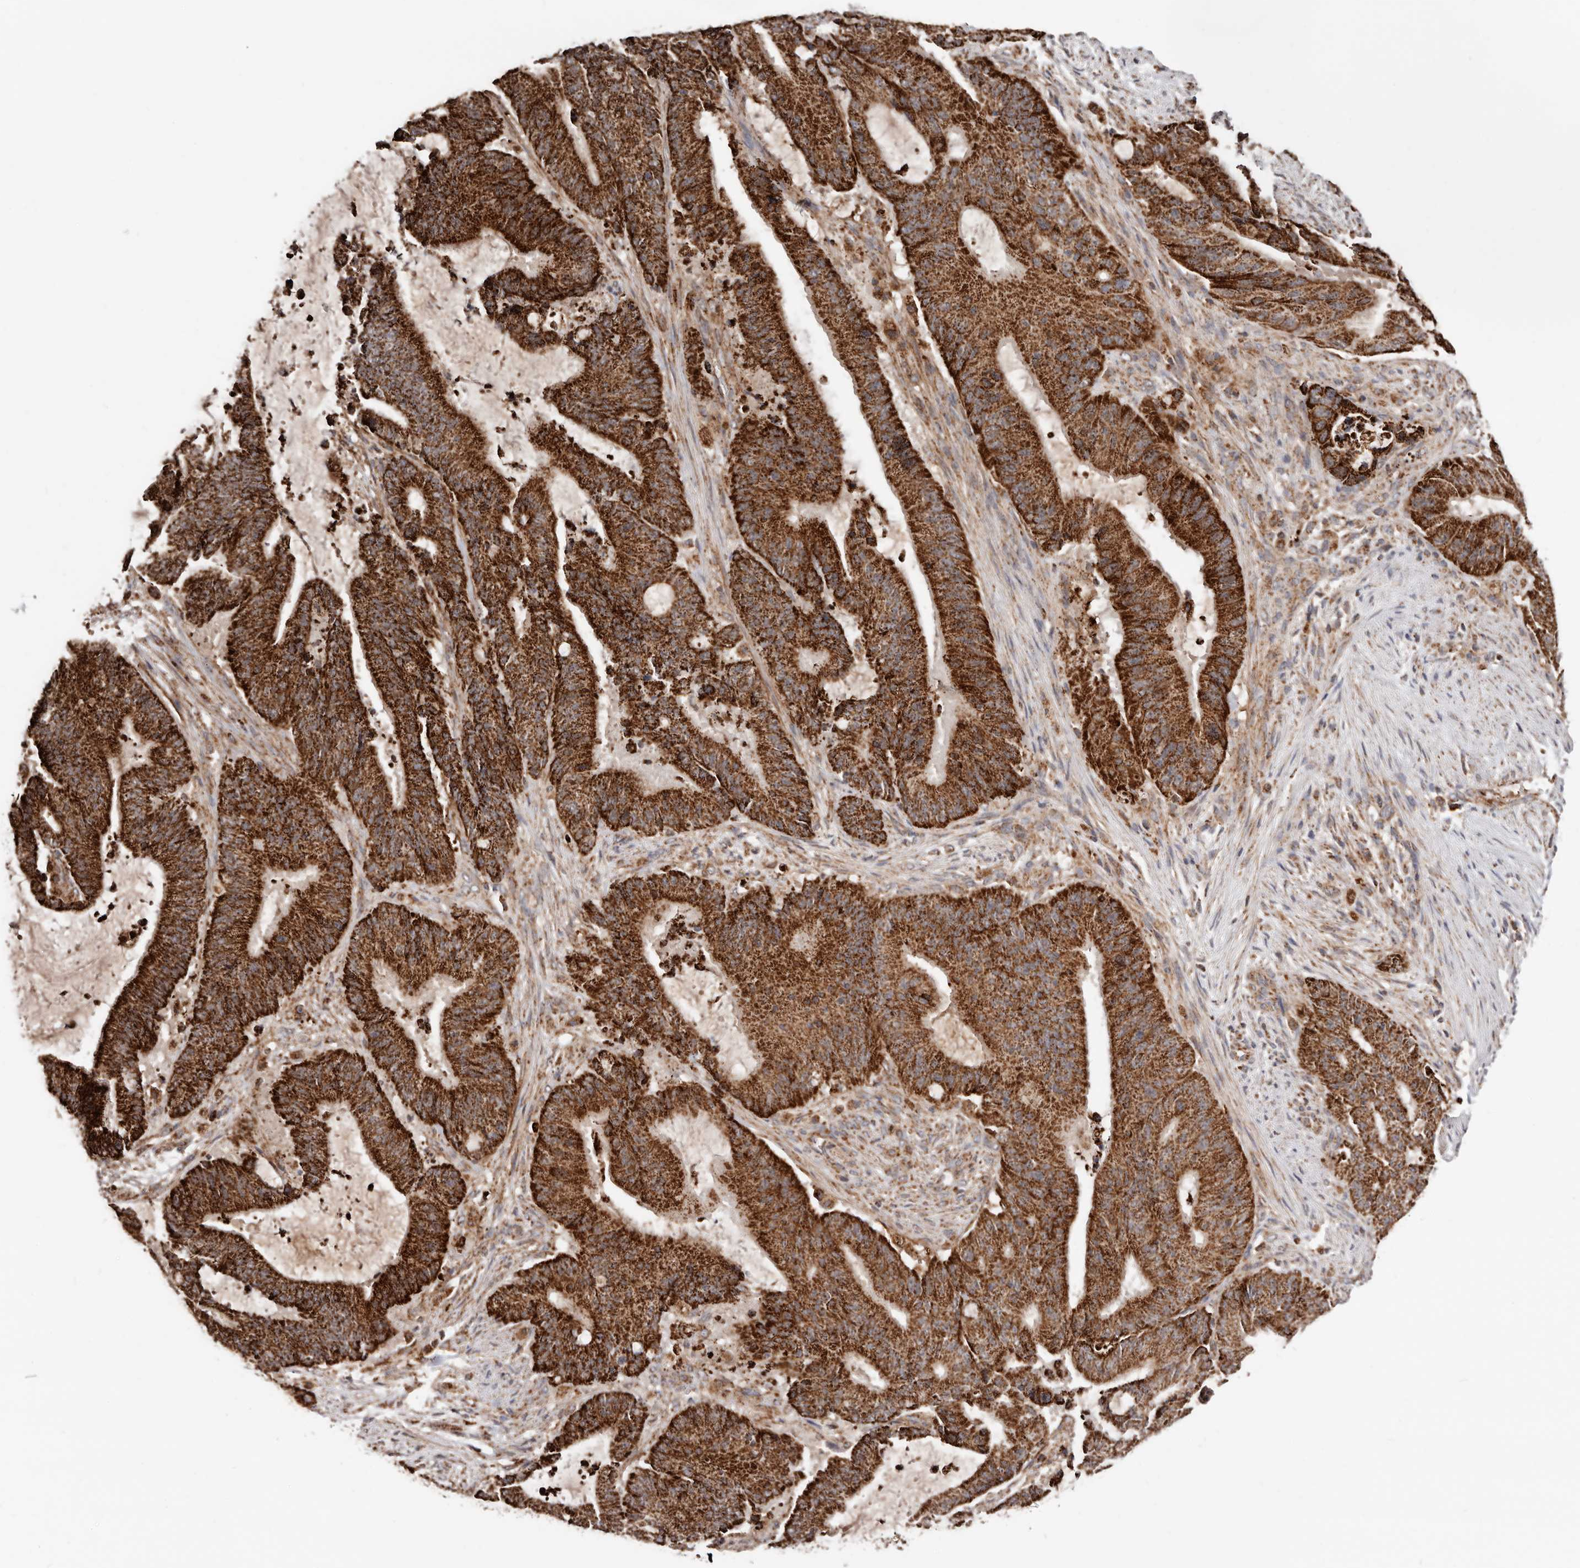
{"staining": {"intensity": "strong", "quantity": ">75%", "location": "cytoplasmic/membranous"}, "tissue": "liver cancer", "cell_type": "Tumor cells", "image_type": "cancer", "snomed": [{"axis": "morphology", "description": "Normal tissue, NOS"}, {"axis": "morphology", "description": "Cholangiocarcinoma"}, {"axis": "topography", "description": "Liver"}, {"axis": "topography", "description": "Peripheral nerve tissue"}], "caption": "Brown immunohistochemical staining in cholangiocarcinoma (liver) shows strong cytoplasmic/membranous staining in about >75% of tumor cells. The staining is performed using DAB (3,3'-diaminobenzidine) brown chromogen to label protein expression. The nuclei are counter-stained blue using hematoxylin.", "gene": "PRKACB", "patient": {"sex": "female", "age": 73}}